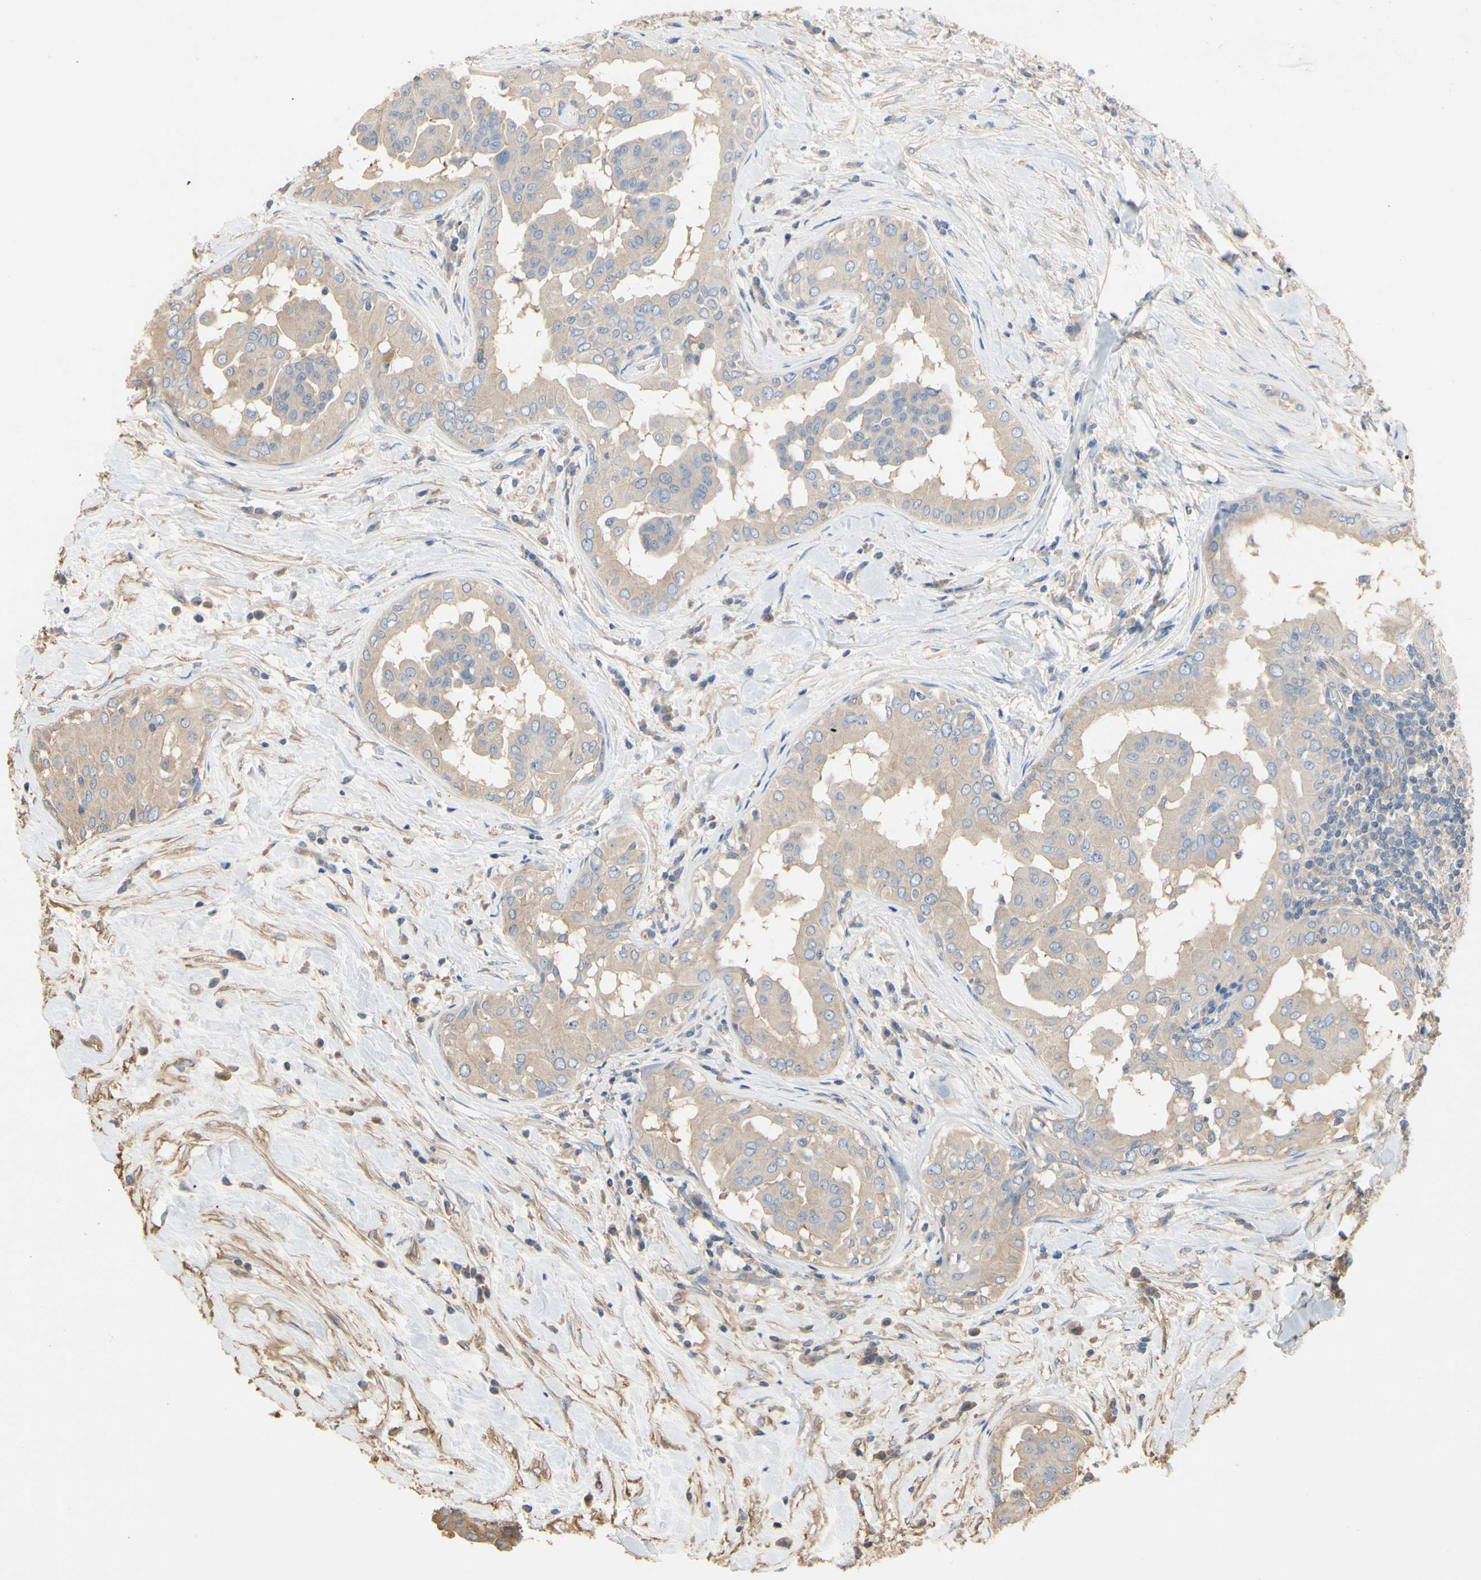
{"staining": {"intensity": "weak", "quantity": ">75%", "location": "cytoplasmic/membranous"}, "tissue": "thyroid cancer", "cell_type": "Tumor cells", "image_type": "cancer", "snomed": [{"axis": "morphology", "description": "Papillary adenocarcinoma, NOS"}, {"axis": "topography", "description": "Thyroid gland"}], "caption": "Thyroid cancer stained with DAB immunohistochemistry exhibits low levels of weak cytoplasmic/membranous expression in about >75% of tumor cells.", "gene": "PDZK1", "patient": {"sex": "male", "age": 33}}